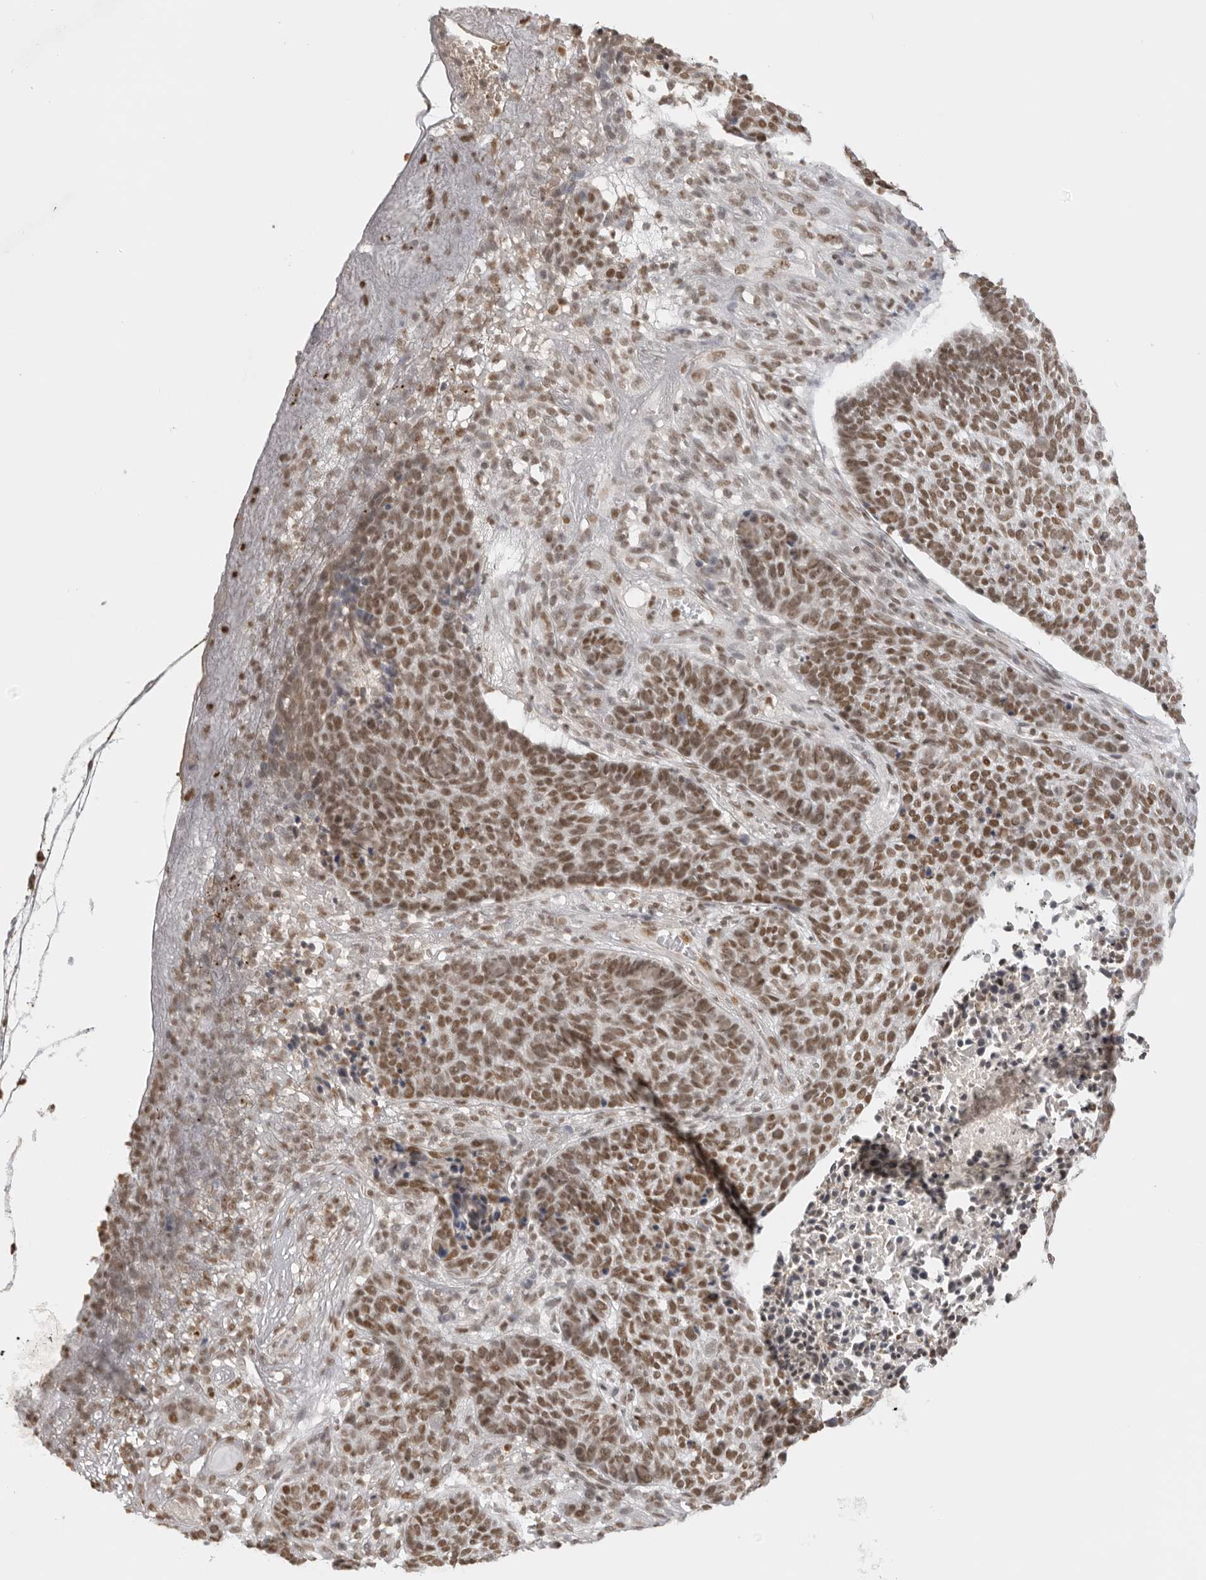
{"staining": {"intensity": "moderate", "quantity": ">75%", "location": "nuclear"}, "tissue": "skin cancer", "cell_type": "Tumor cells", "image_type": "cancer", "snomed": [{"axis": "morphology", "description": "Basal cell carcinoma"}, {"axis": "topography", "description": "Skin"}], "caption": "Human basal cell carcinoma (skin) stained with a protein marker exhibits moderate staining in tumor cells.", "gene": "RPA2", "patient": {"sex": "male", "age": 85}}